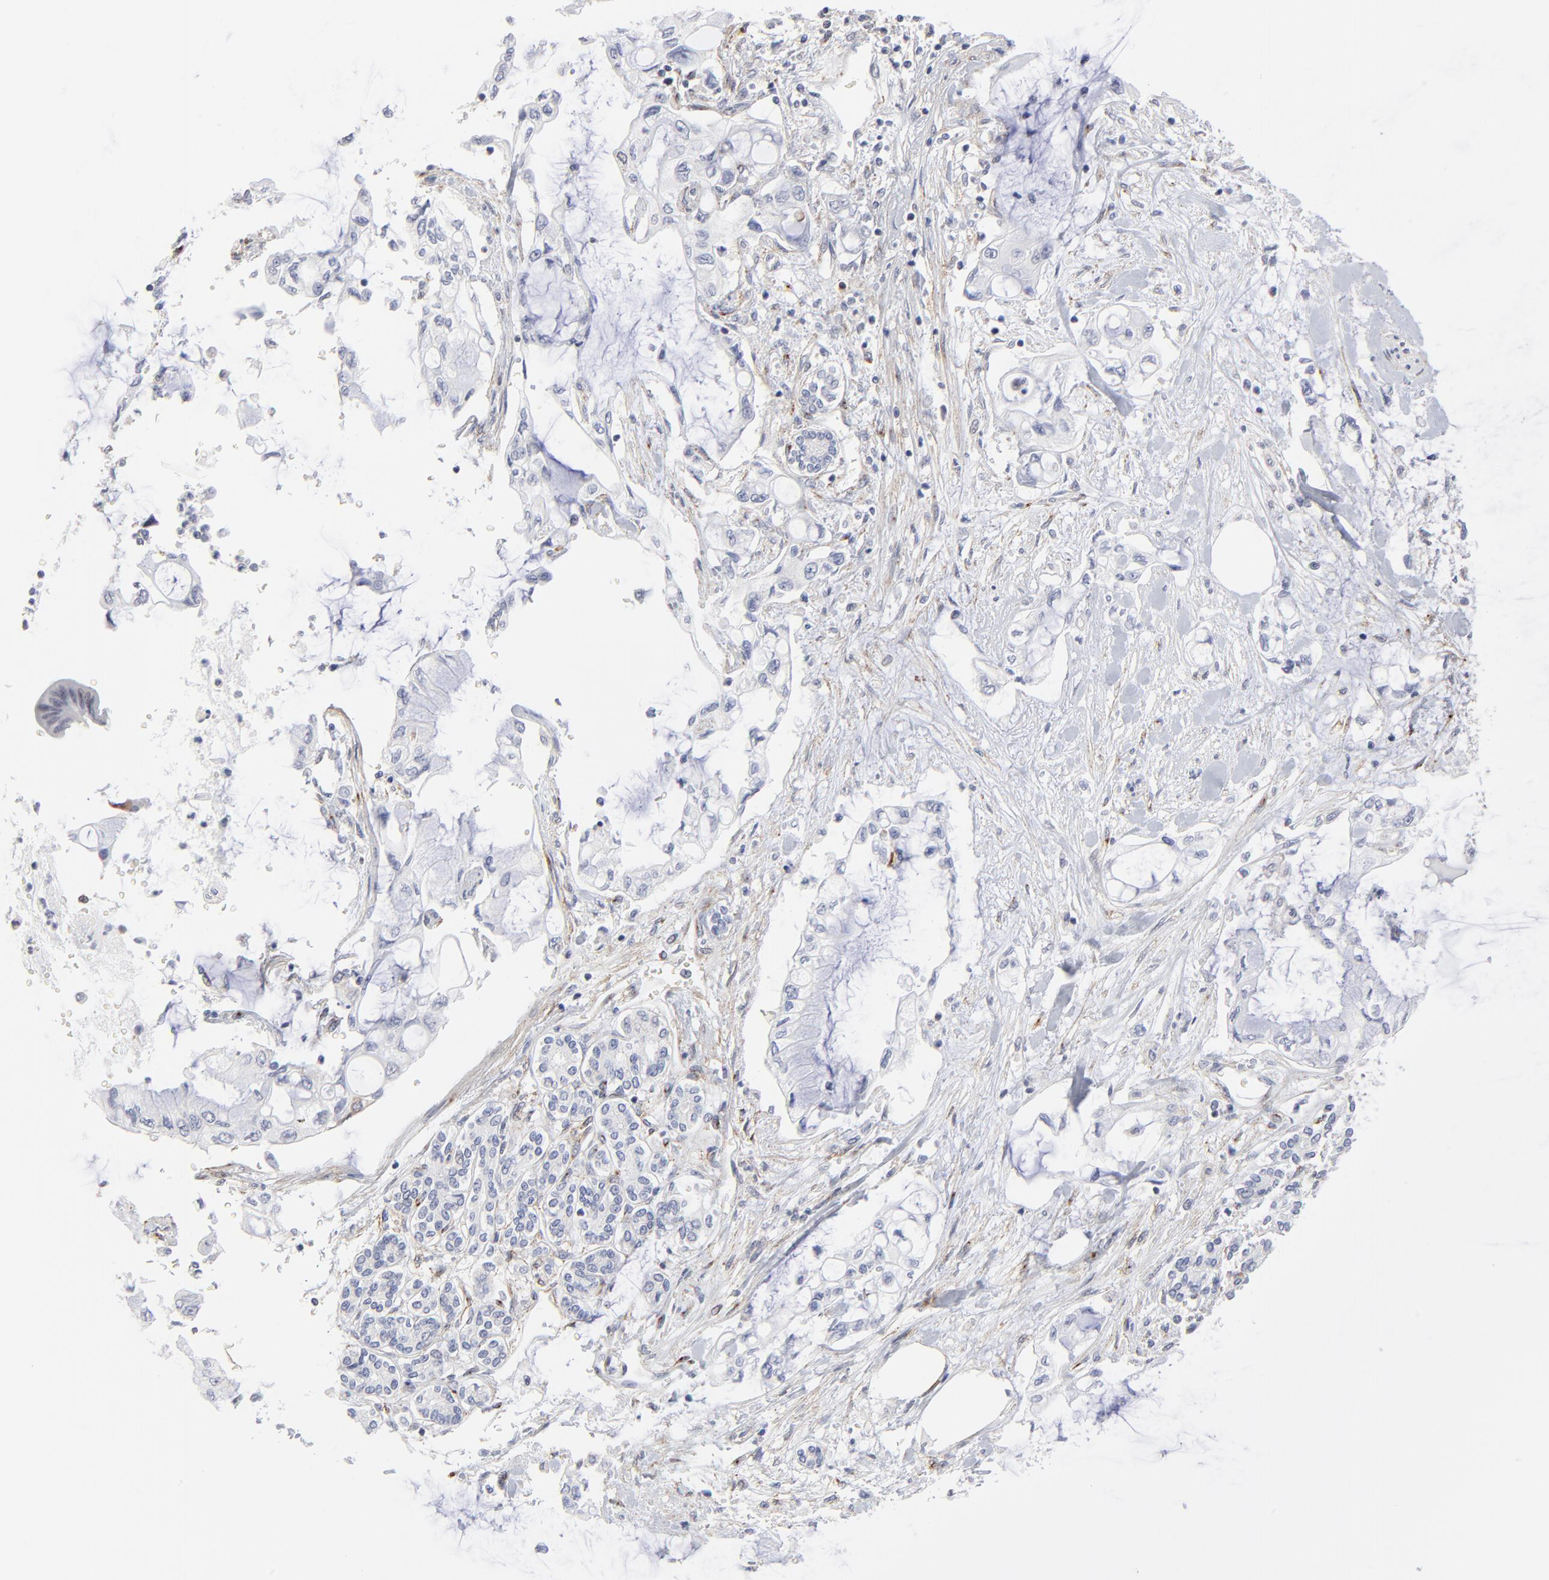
{"staining": {"intensity": "negative", "quantity": "none", "location": "none"}, "tissue": "pancreatic cancer", "cell_type": "Tumor cells", "image_type": "cancer", "snomed": [{"axis": "morphology", "description": "Adenocarcinoma, NOS"}, {"axis": "topography", "description": "Pancreas"}], "caption": "The histopathology image shows no significant expression in tumor cells of pancreatic cancer (adenocarcinoma).", "gene": "AURKA", "patient": {"sex": "female", "age": 70}}